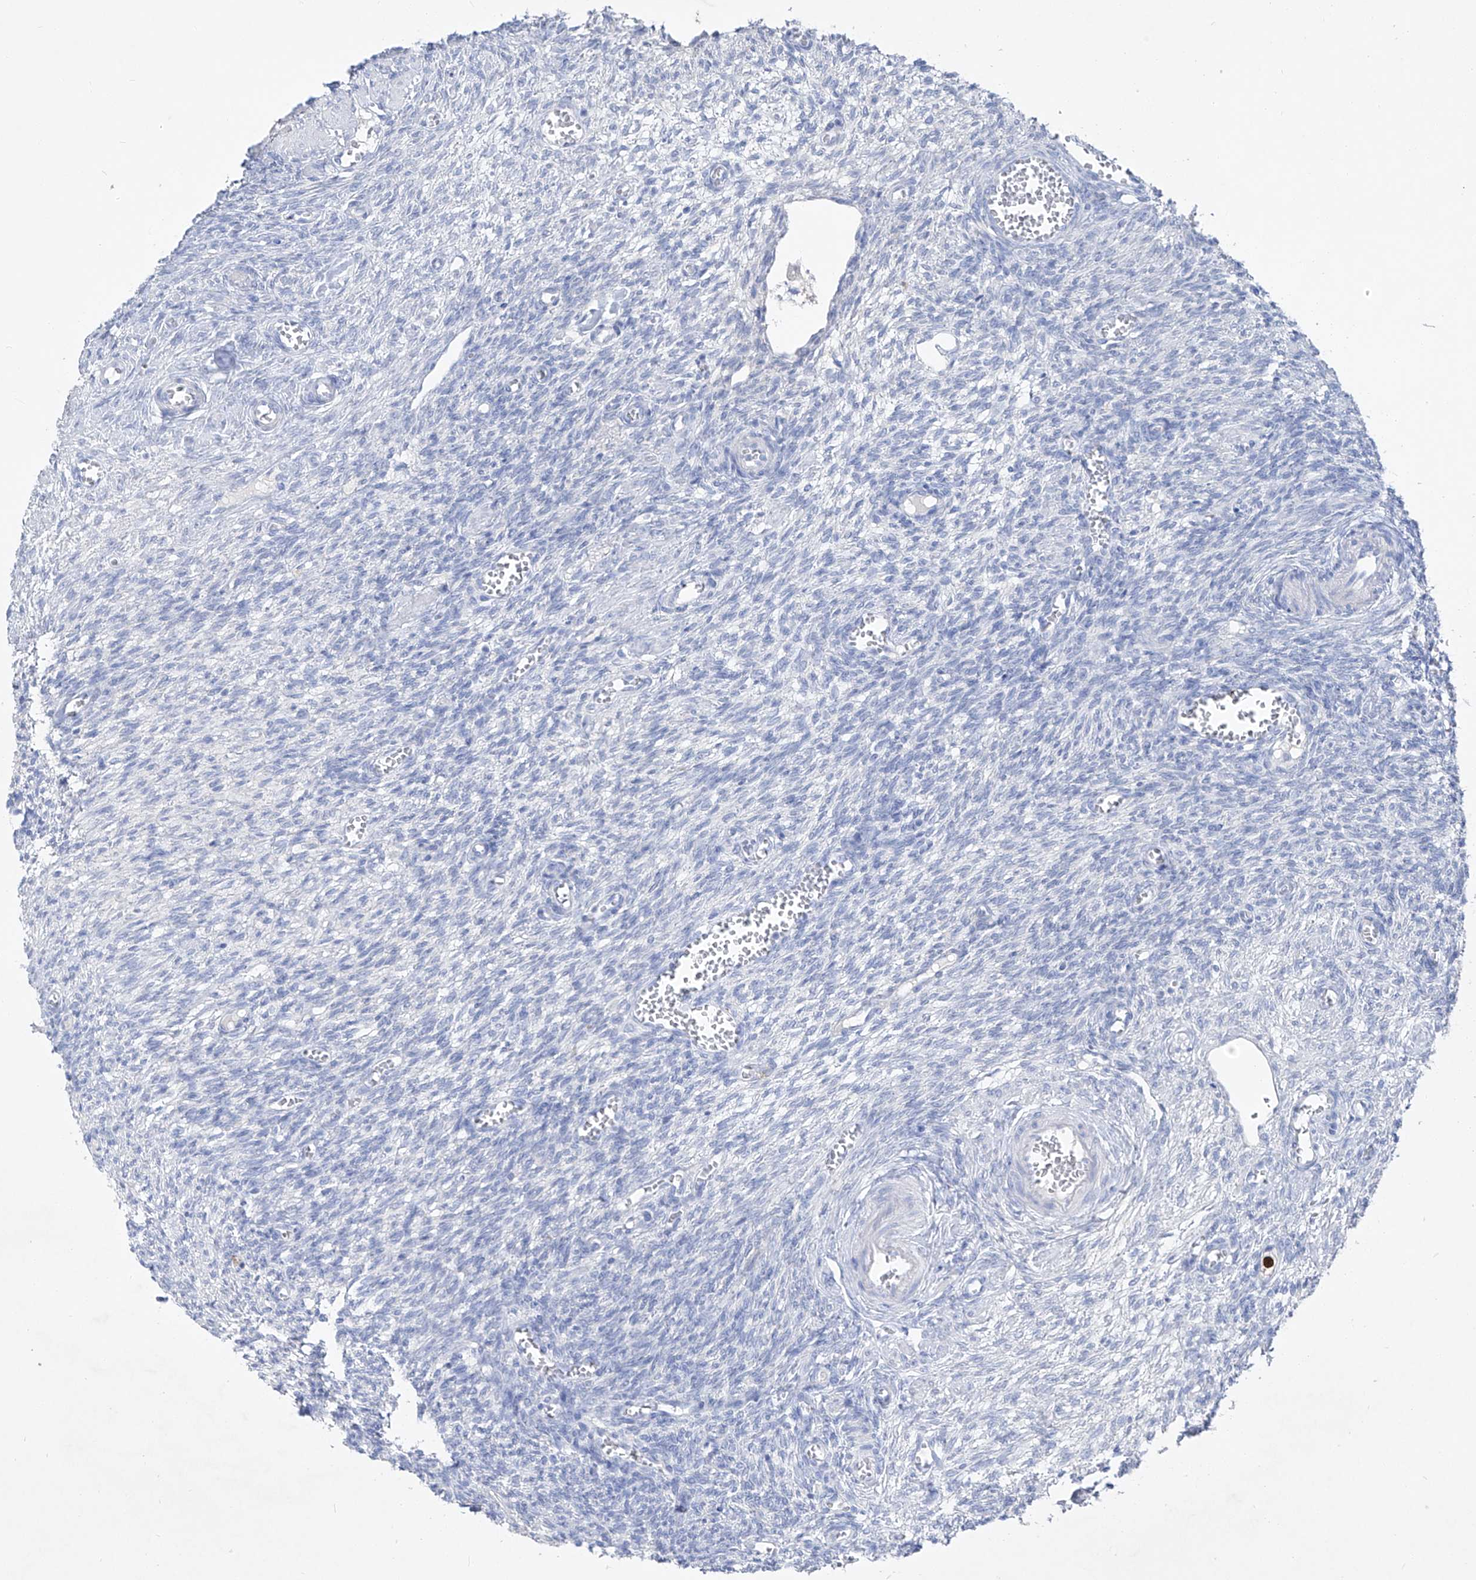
{"staining": {"intensity": "negative", "quantity": "none", "location": "none"}, "tissue": "ovary", "cell_type": "Ovarian stroma cells", "image_type": "normal", "snomed": [{"axis": "morphology", "description": "Normal tissue, NOS"}, {"axis": "topography", "description": "Ovary"}], "caption": "DAB (3,3'-diaminobenzidine) immunohistochemical staining of unremarkable ovary displays no significant expression in ovarian stroma cells.", "gene": "FRS3", "patient": {"sex": "female", "age": 27}}